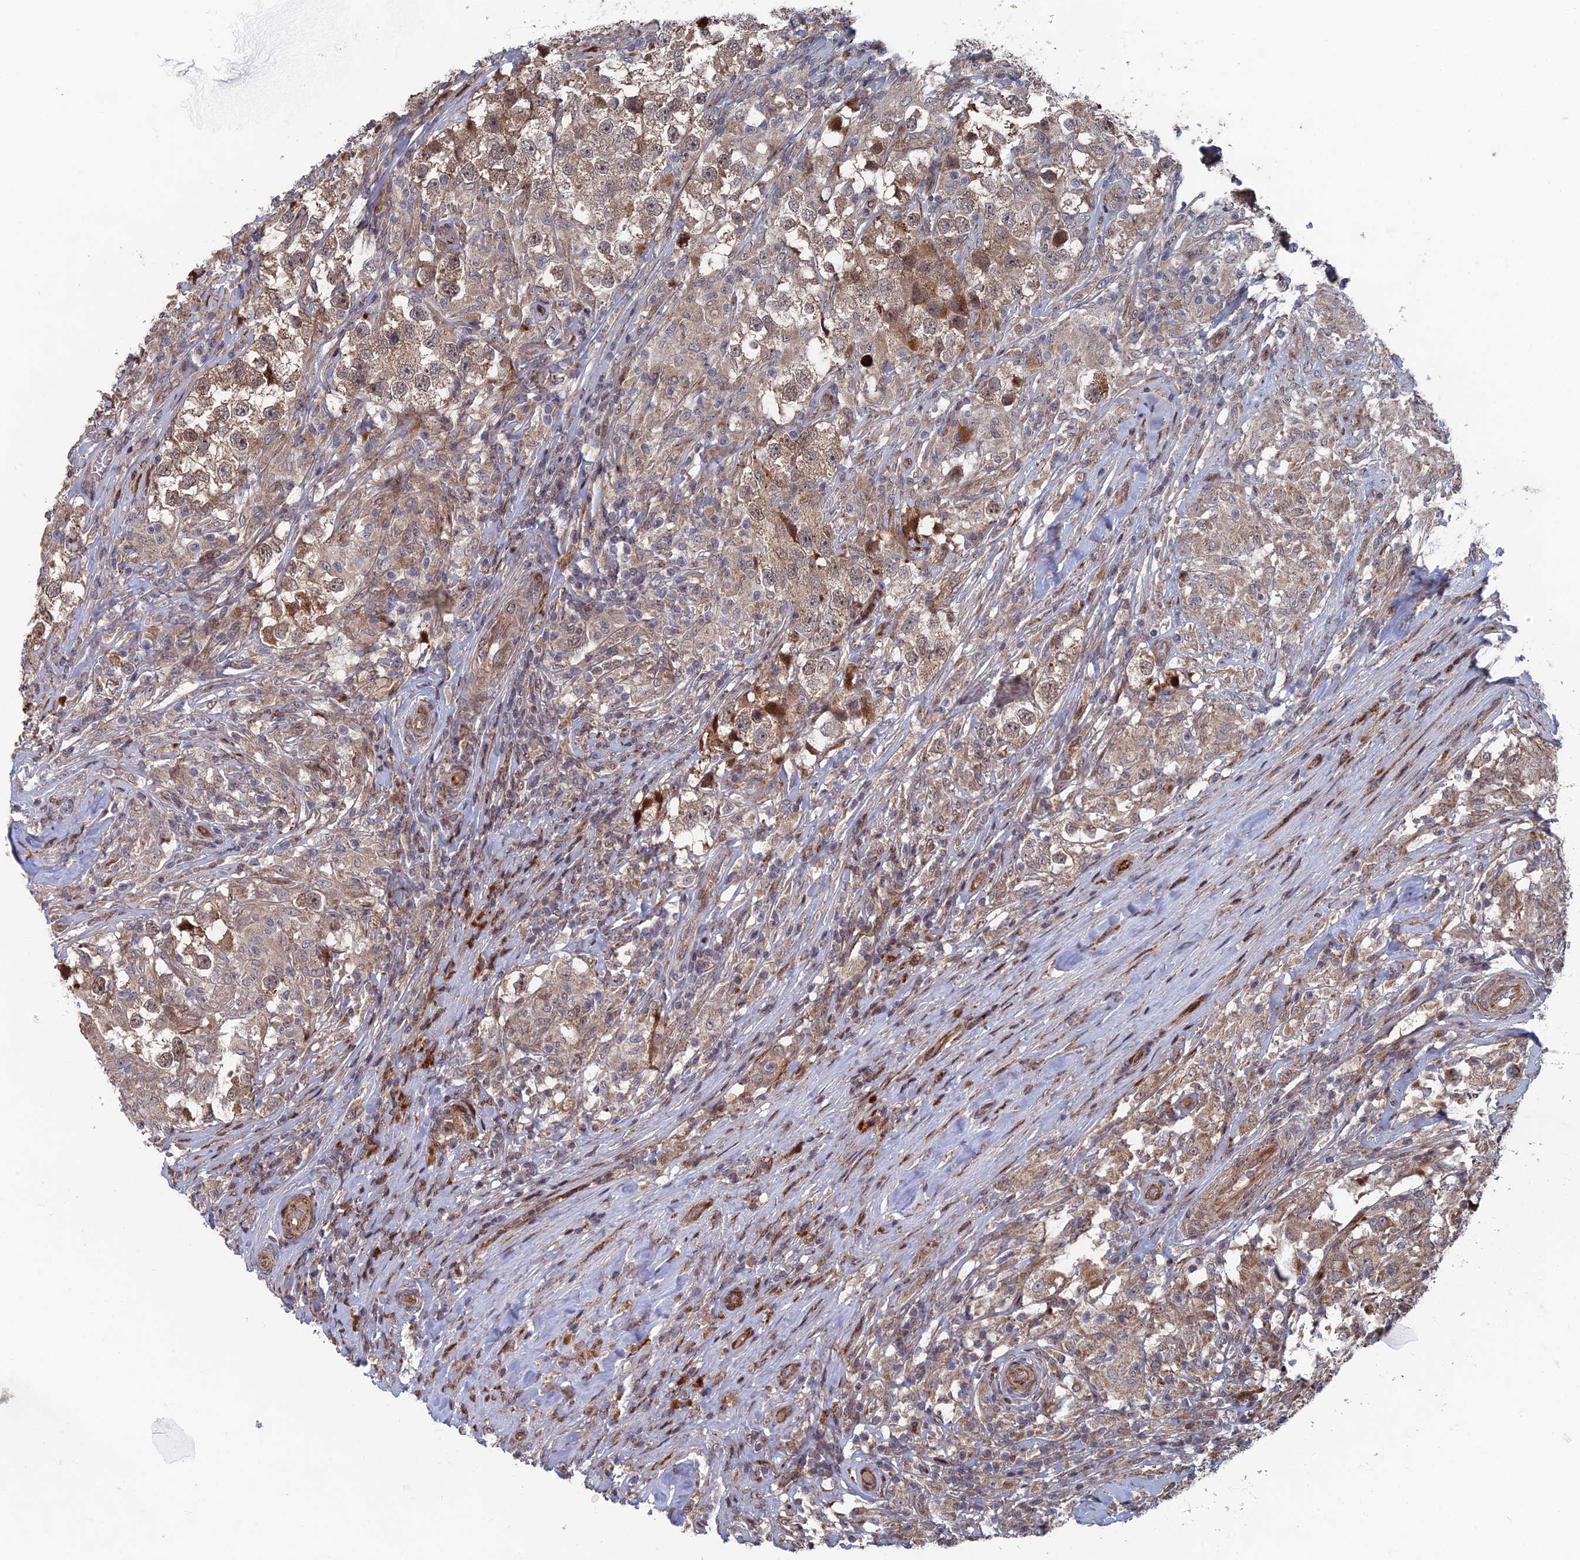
{"staining": {"intensity": "moderate", "quantity": "25%-75%", "location": "cytoplasmic/membranous,nuclear"}, "tissue": "testis cancer", "cell_type": "Tumor cells", "image_type": "cancer", "snomed": [{"axis": "morphology", "description": "Seminoma, NOS"}, {"axis": "topography", "description": "Testis"}], "caption": "Immunohistochemistry micrograph of human testis cancer (seminoma) stained for a protein (brown), which displays medium levels of moderate cytoplasmic/membranous and nuclear positivity in approximately 25%-75% of tumor cells.", "gene": "GTF2IRD1", "patient": {"sex": "male", "age": 46}}